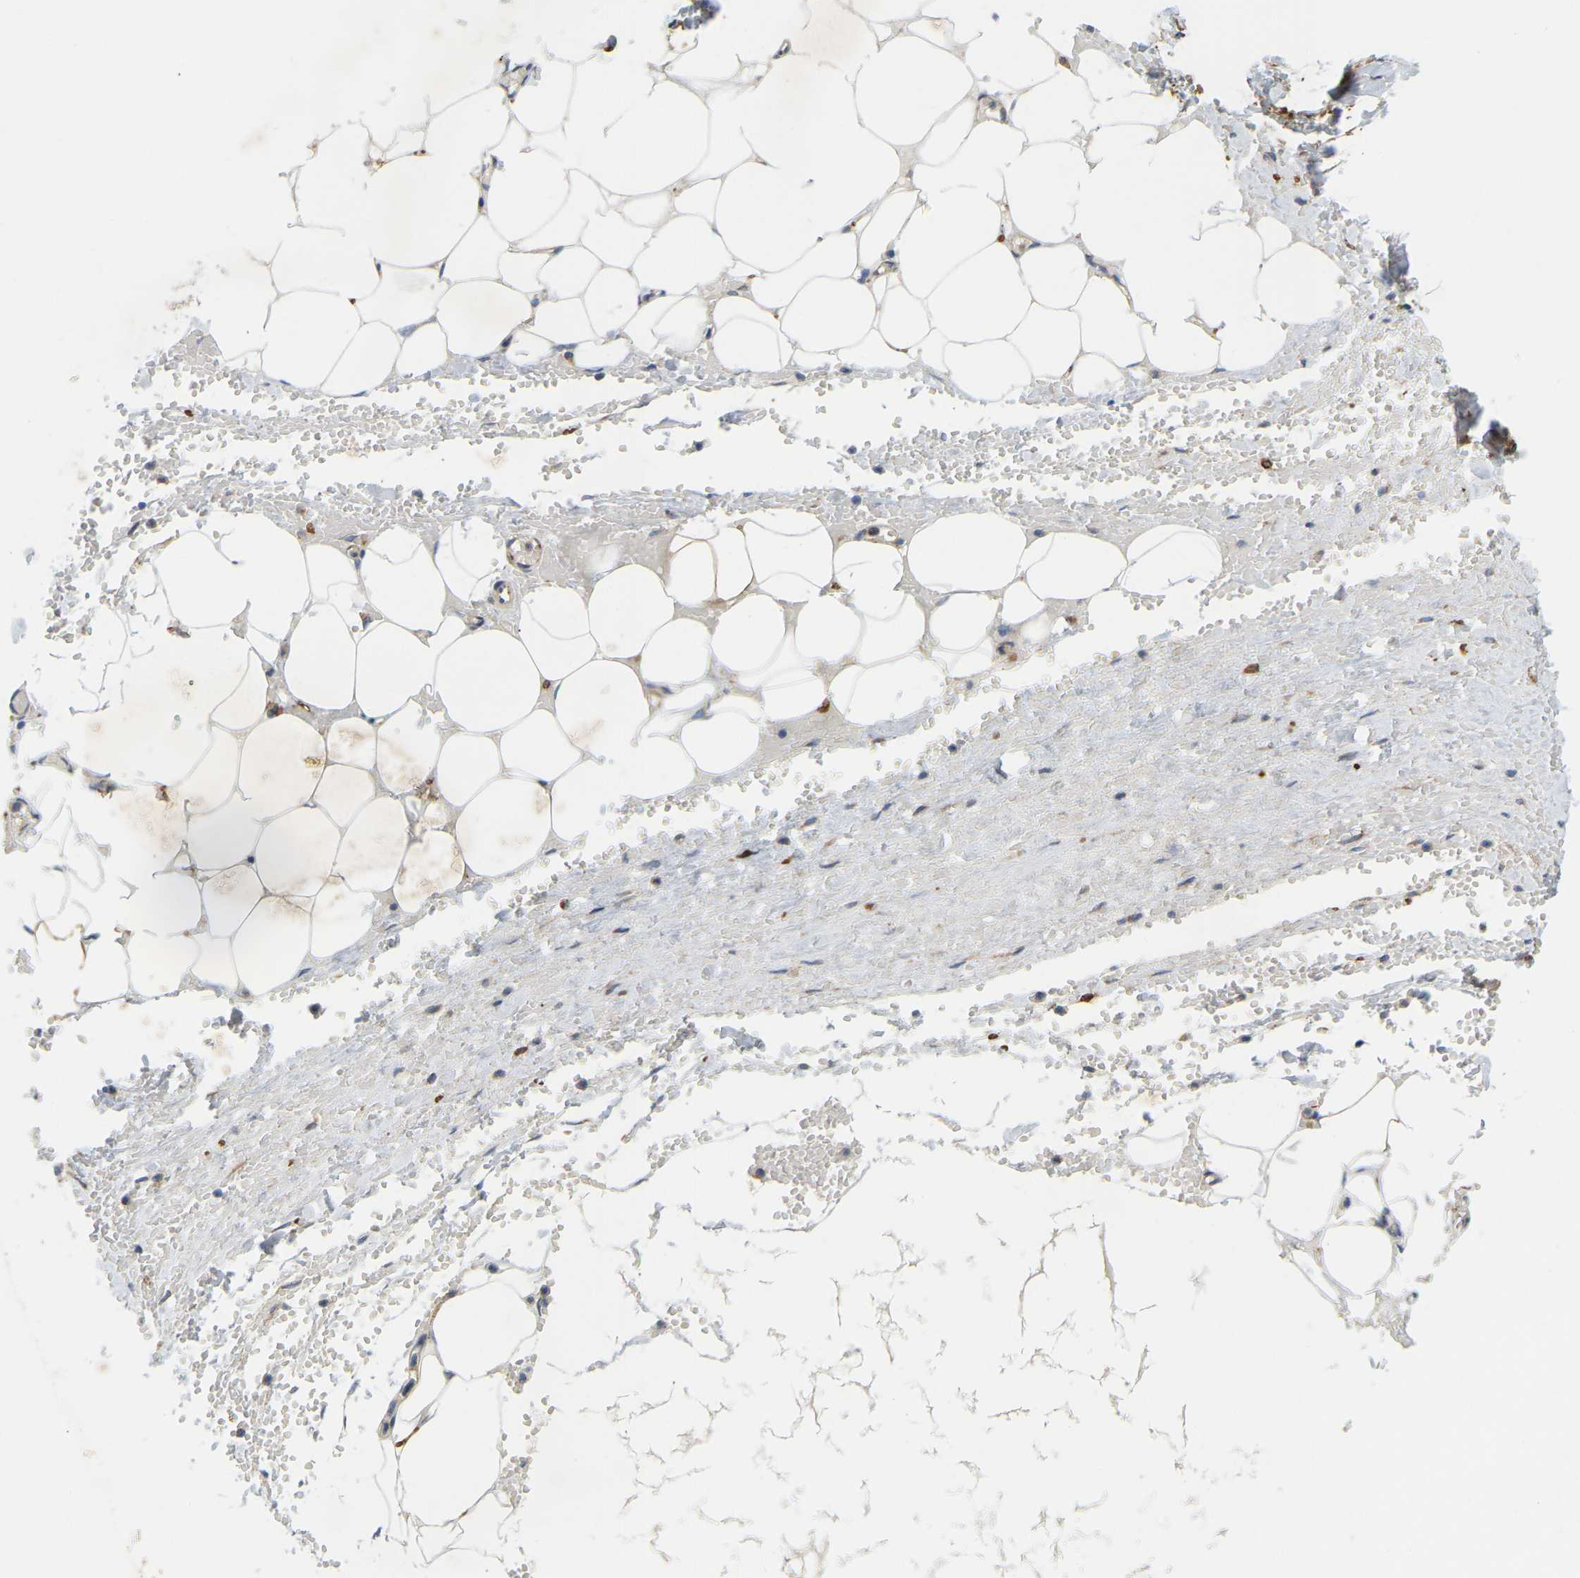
{"staining": {"intensity": "weak", "quantity": ">75%", "location": "cytoplasmic/membranous"}, "tissue": "adipose tissue", "cell_type": "Adipocytes", "image_type": "normal", "snomed": [{"axis": "morphology", "description": "Normal tissue, NOS"}, {"axis": "topography", "description": "Soft tissue"}, {"axis": "topography", "description": "Vascular tissue"}], "caption": "Immunohistochemistry (DAB (3,3'-diaminobenzidine)) staining of benign adipose tissue demonstrates weak cytoplasmic/membranous protein positivity in approximately >75% of adipocytes. (brown staining indicates protein expression, while blue staining denotes nuclei).", "gene": "PICALM", "patient": {"sex": "female", "age": 35}}